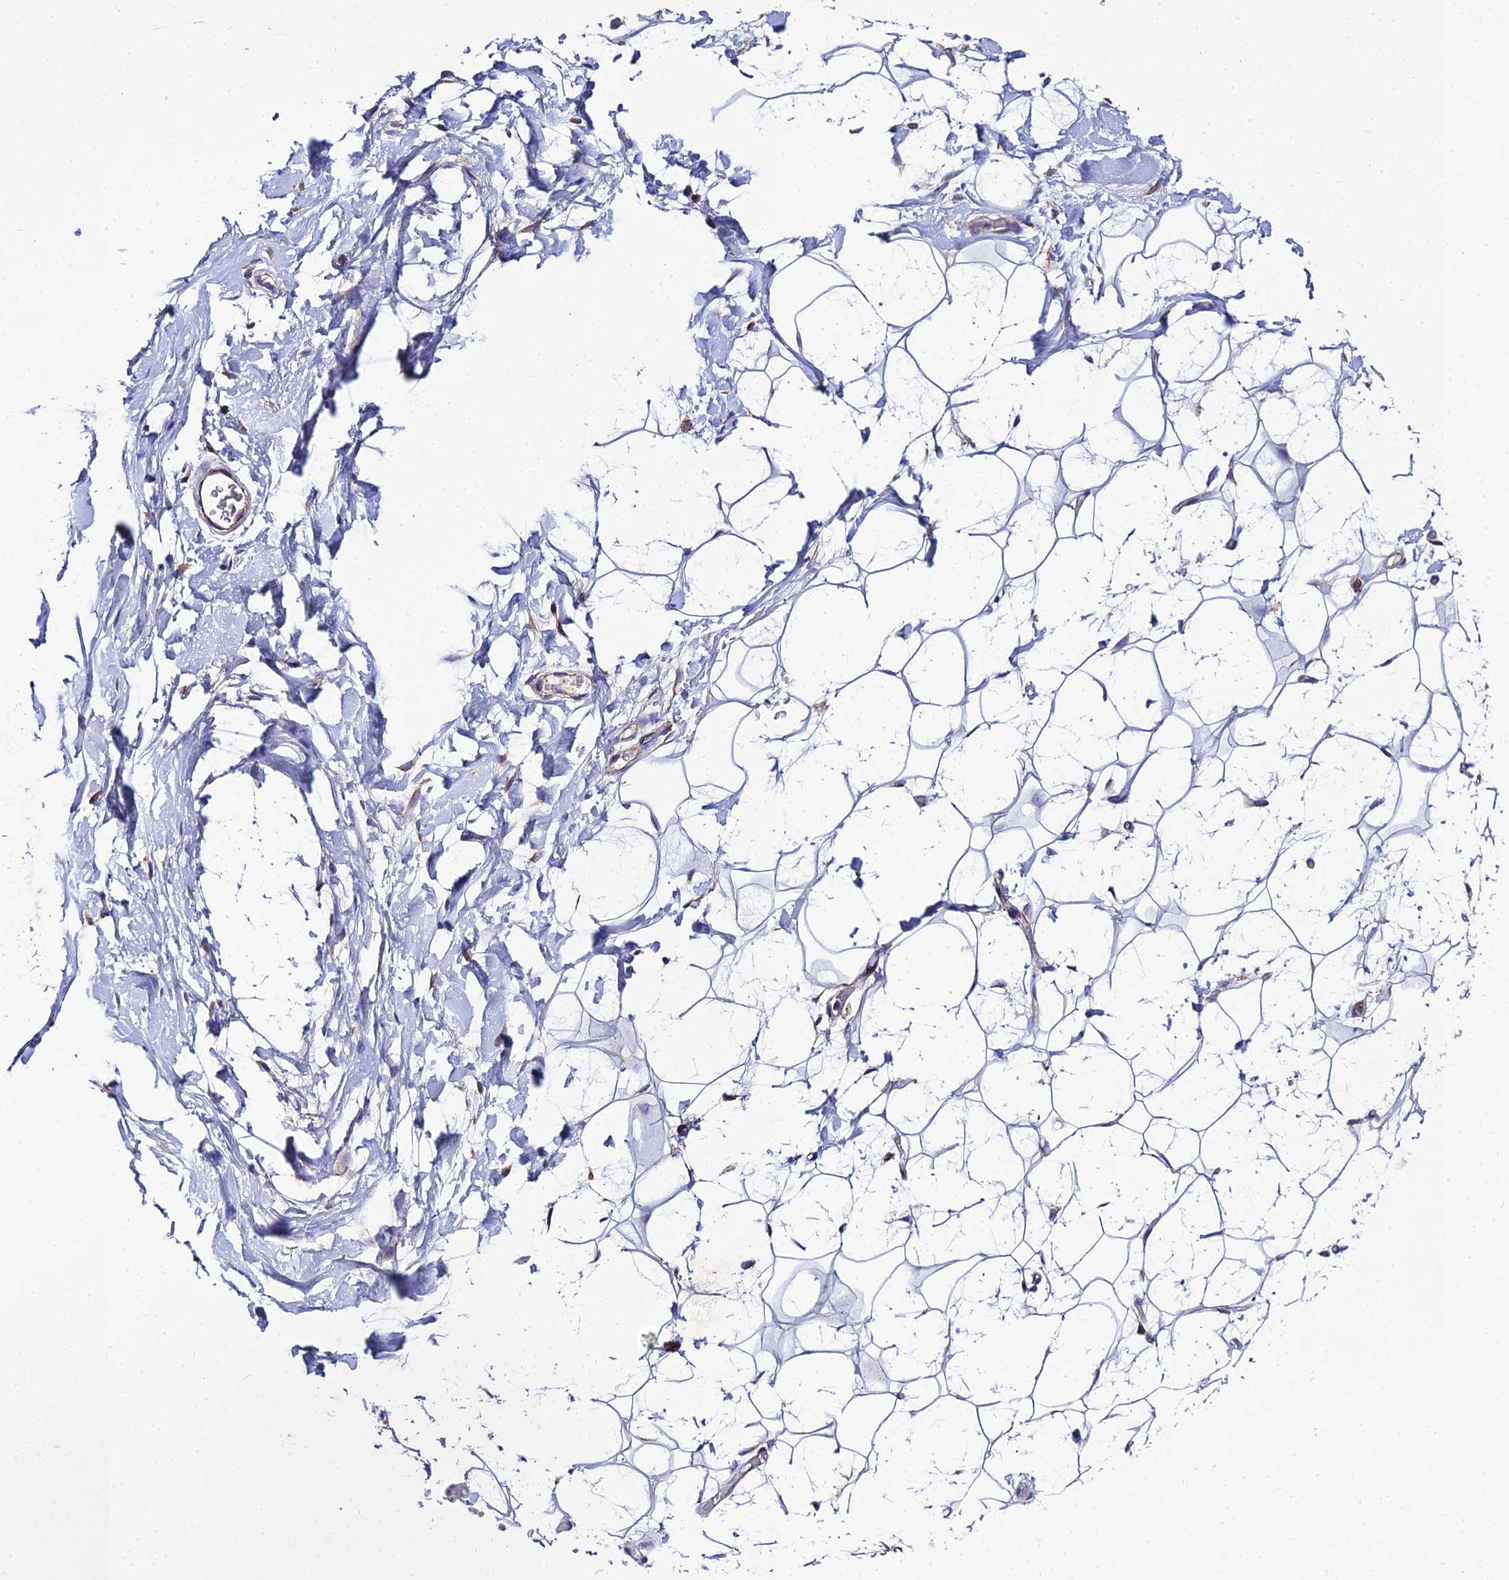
{"staining": {"intensity": "negative", "quantity": "none", "location": "none"}, "tissue": "adipose tissue", "cell_type": "Adipocytes", "image_type": "normal", "snomed": [{"axis": "morphology", "description": "Normal tissue, NOS"}, {"axis": "topography", "description": "Breast"}], "caption": "This photomicrograph is of normal adipose tissue stained with IHC to label a protein in brown with the nuclei are counter-stained blue. There is no staining in adipocytes.", "gene": "NIPSNAP3A", "patient": {"sex": "female", "age": 26}}